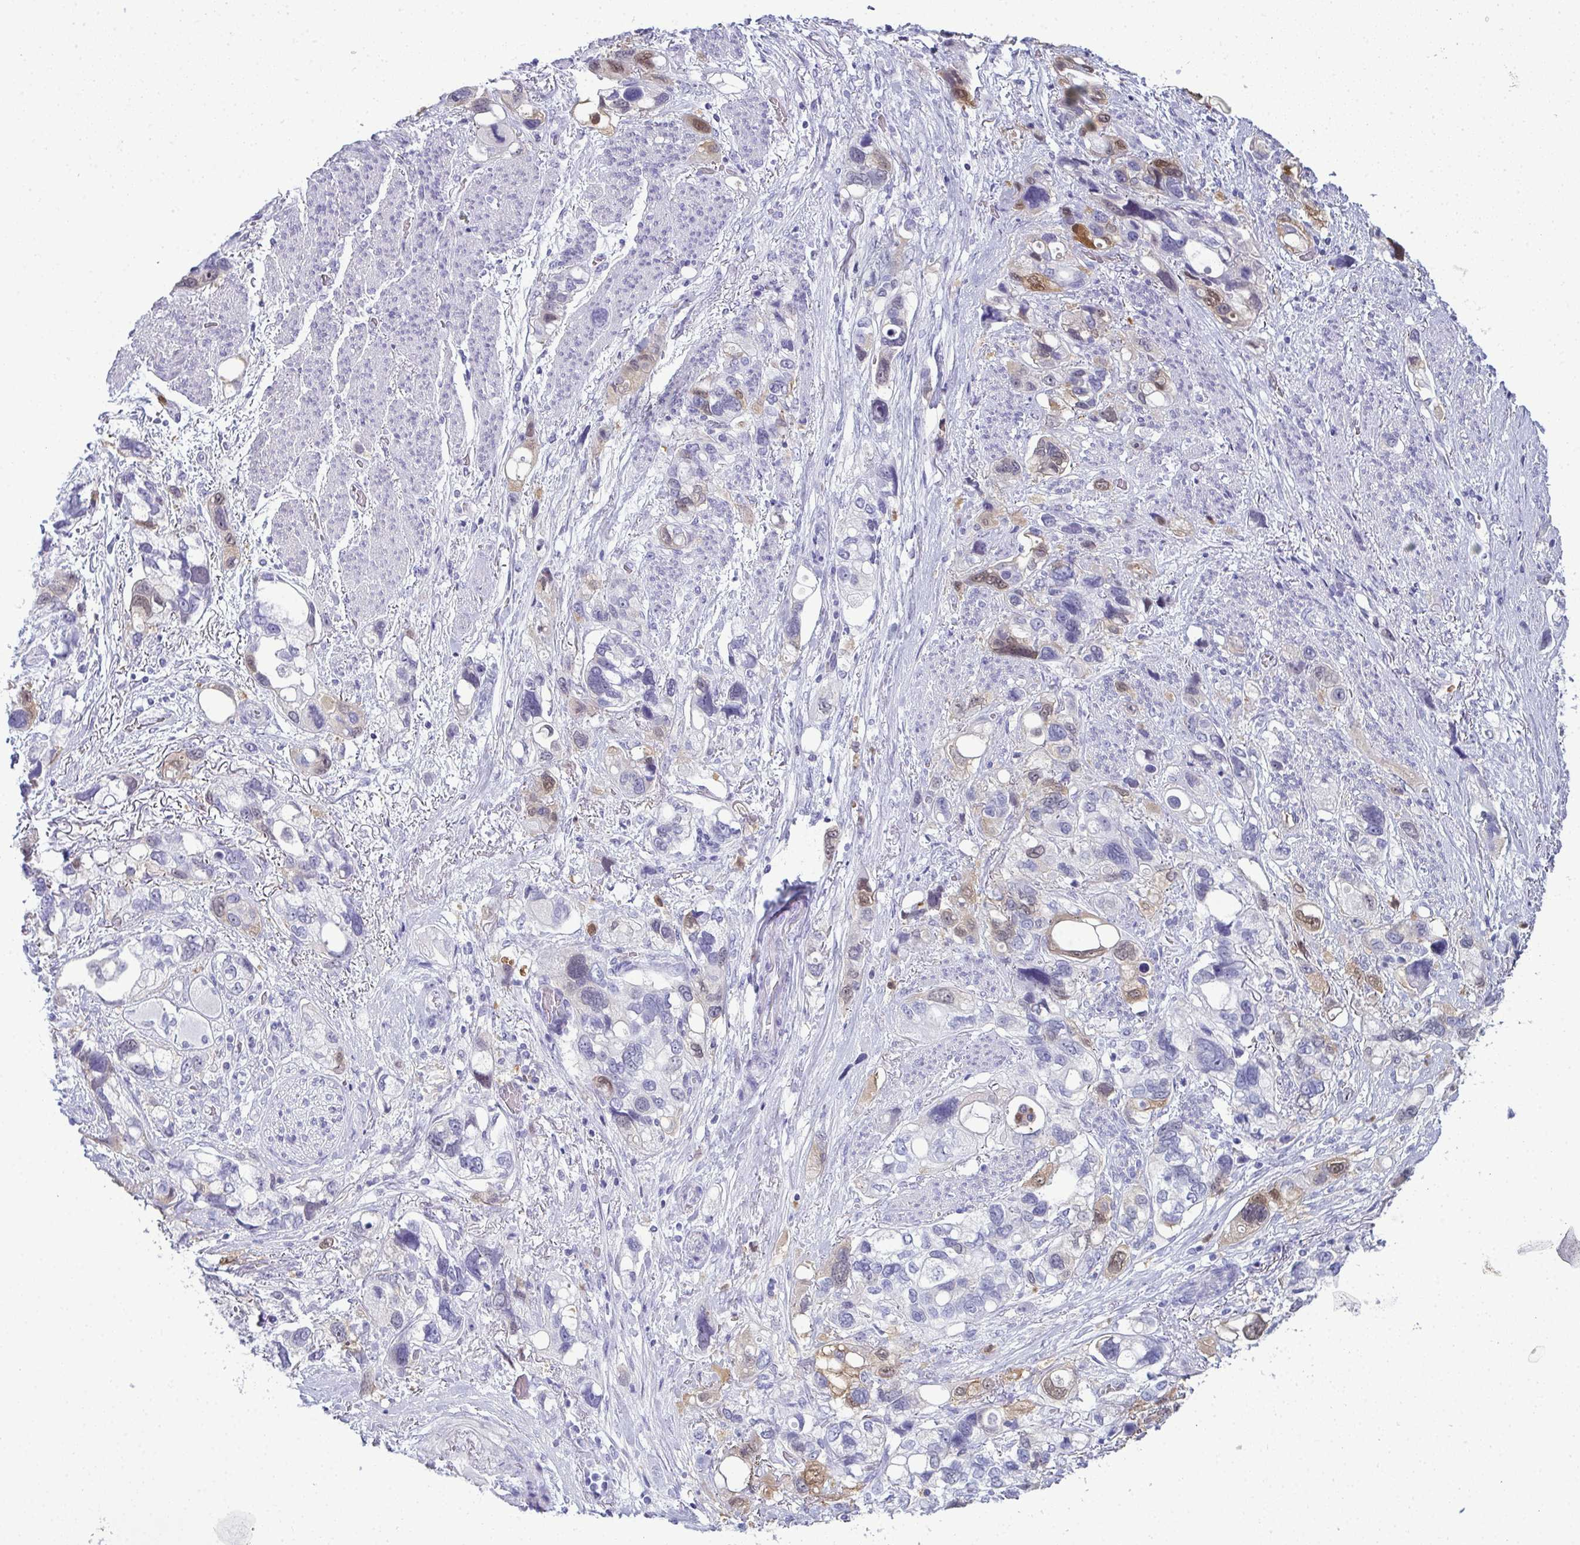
{"staining": {"intensity": "weak", "quantity": "<25%", "location": "cytoplasmic/membranous,nuclear"}, "tissue": "stomach cancer", "cell_type": "Tumor cells", "image_type": "cancer", "snomed": [{"axis": "morphology", "description": "Adenocarcinoma, NOS"}, {"axis": "topography", "description": "Stomach, upper"}], "caption": "The histopathology image displays no staining of tumor cells in stomach cancer (adenocarcinoma).", "gene": "CDA", "patient": {"sex": "female", "age": 81}}